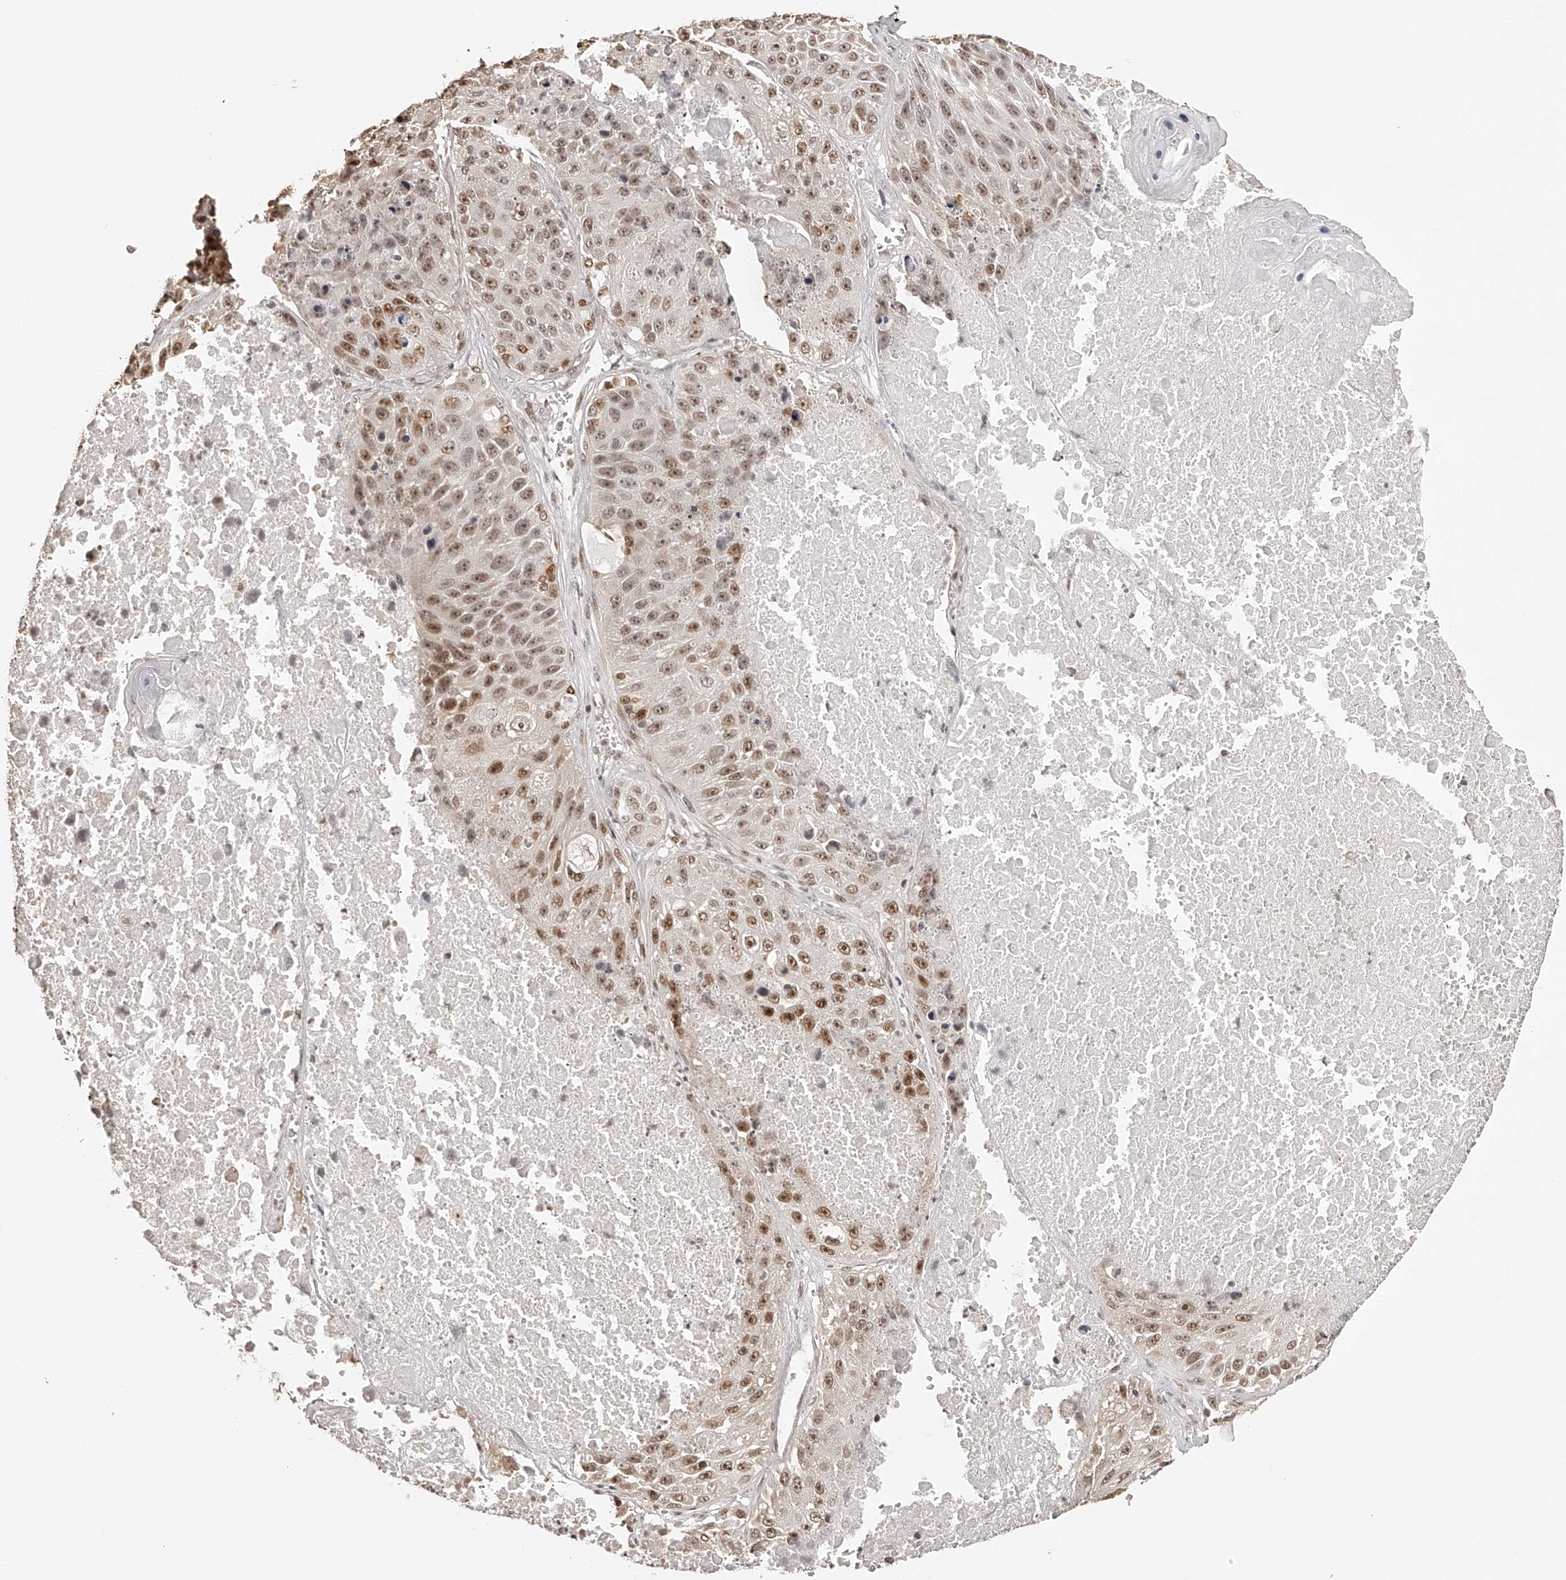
{"staining": {"intensity": "moderate", "quantity": ">75%", "location": "nuclear"}, "tissue": "lung cancer", "cell_type": "Tumor cells", "image_type": "cancer", "snomed": [{"axis": "morphology", "description": "Squamous cell carcinoma, NOS"}, {"axis": "topography", "description": "Lung"}], "caption": "Human lung squamous cell carcinoma stained with a brown dye demonstrates moderate nuclear positive expression in approximately >75% of tumor cells.", "gene": "ZNF503", "patient": {"sex": "male", "age": 61}}